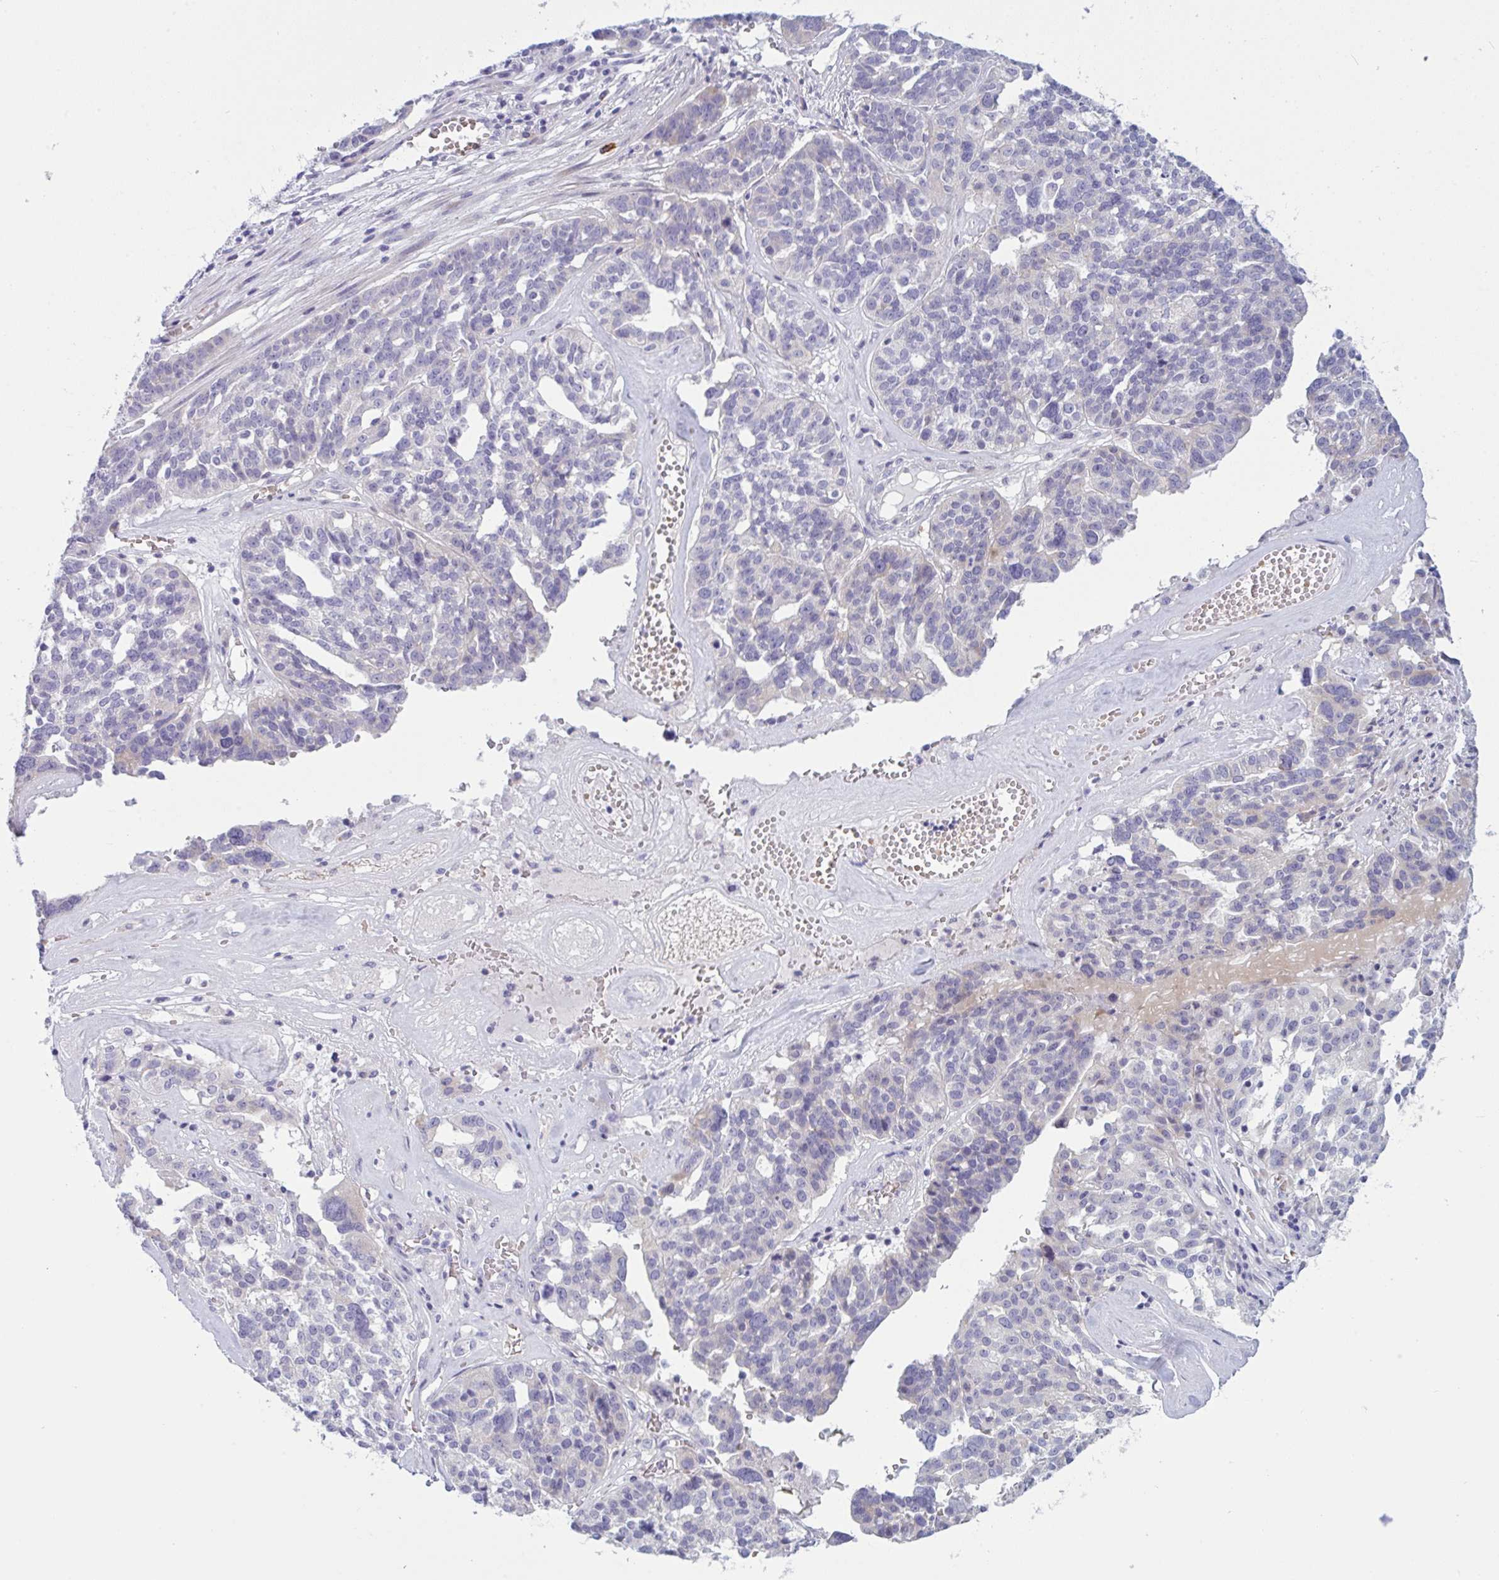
{"staining": {"intensity": "negative", "quantity": "none", "location": "none"}, "tissue": "ovarian cancer", "cell_type": "Tumor cells", "image_type": "cancer", "snomed": [{"axis": "morphology", "description": "Cystadenocarcinoma, serous, NOS"}, {"axis": "topography", "description": "Ovary"}], "caption": "Protein analysis of ovarian serous cystadenocarcinoma exhibits no significant staining in tumor cells.", "gene": "ZNF684", "patient": {"sex": "female", "age": 59}}